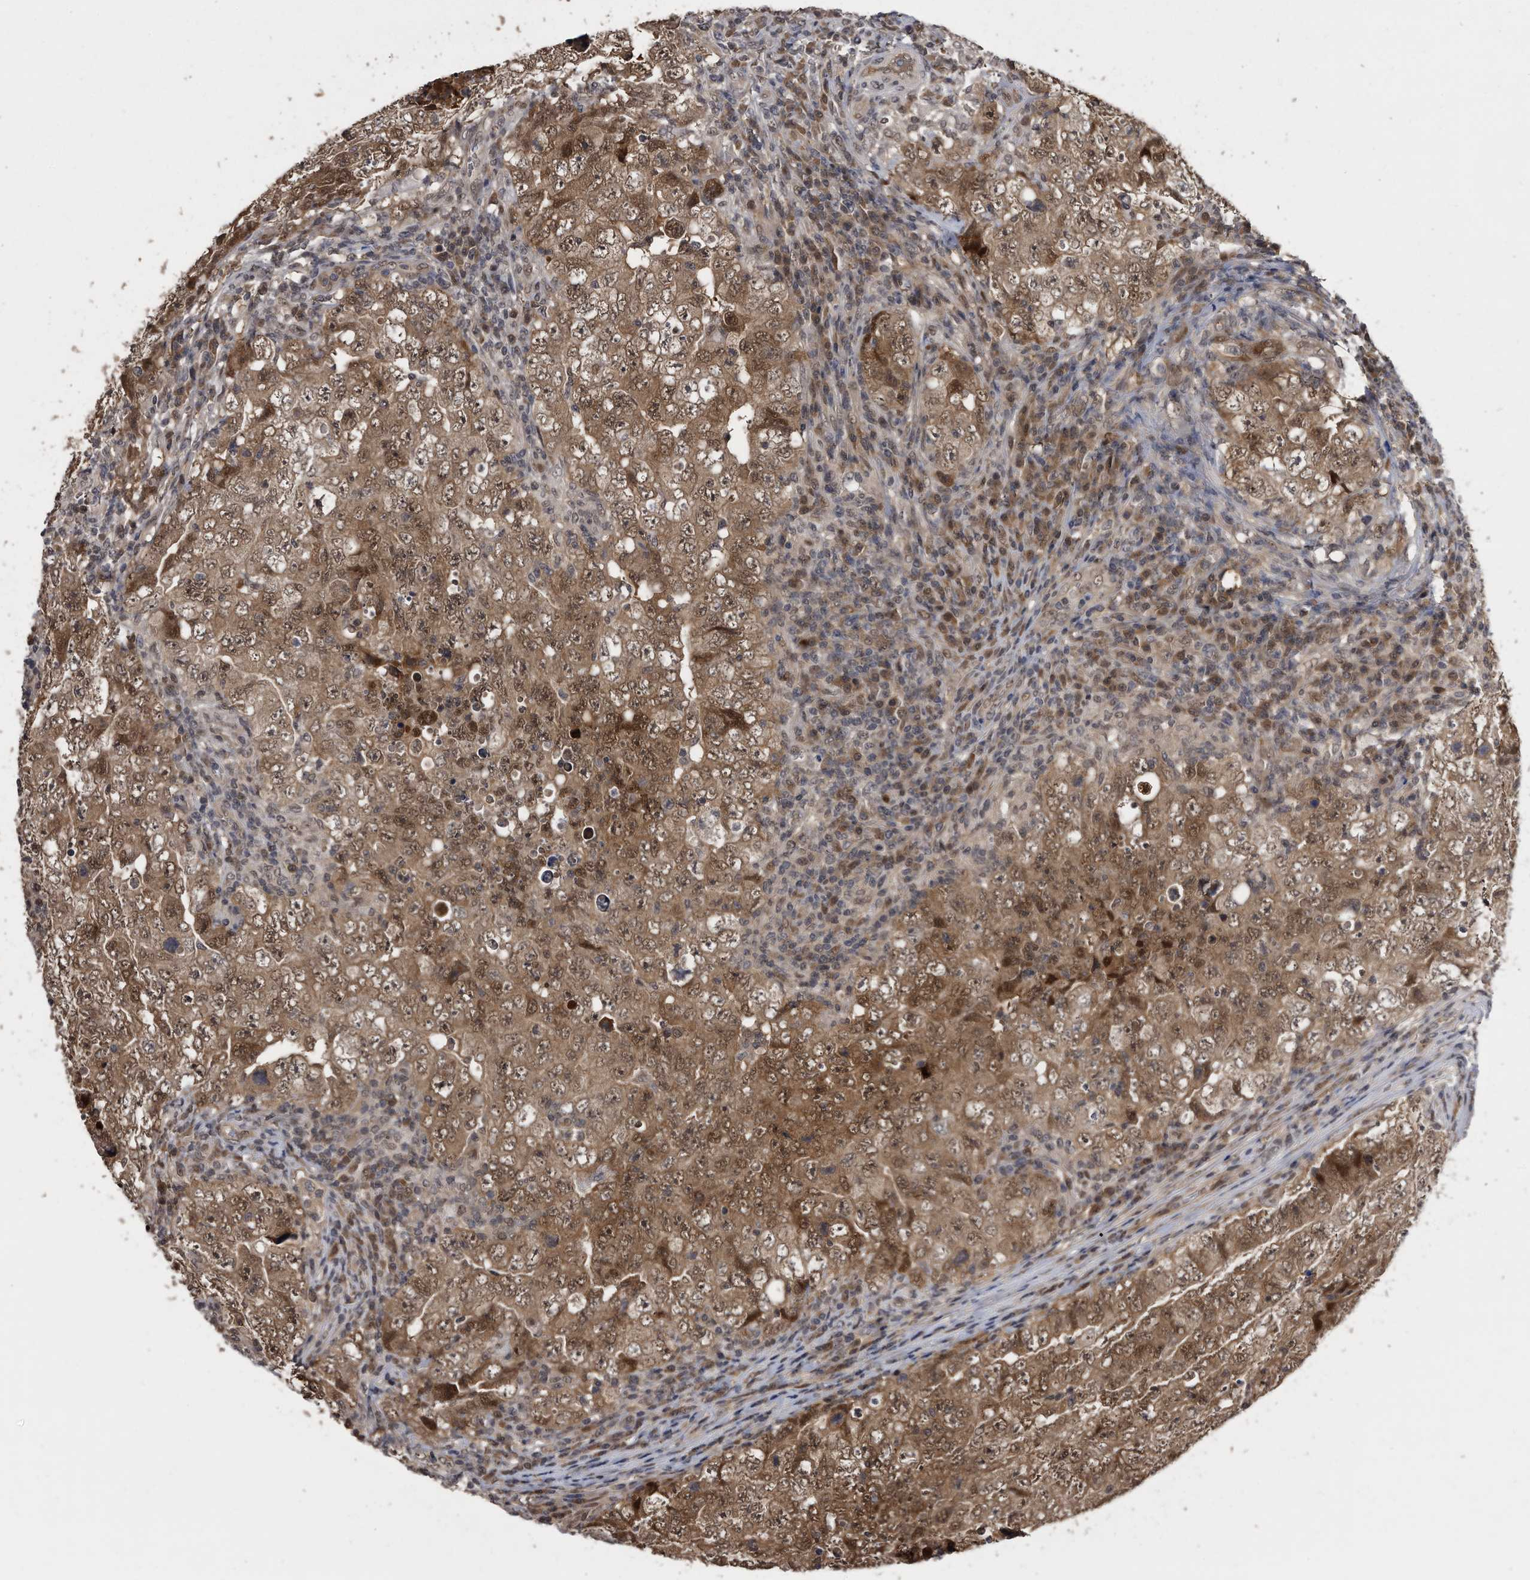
{"staining": {"intensity": "moderate", "quantity": ">75%", "location": "cytoplasmic/membranous,nuclear"}, "tissue": "testis cancer", "cell_type": "Tumor cells", "image_type": "cancer", "snomed": [{"axis": "morphology", "description": "Carcinoma, Embryonal, NOS"}, {"axis": "topography", "description": "Testis"}], "caption": "Testis cancer stained with DAB (3,3'-diaminobenzidine) immunohistochemistry reveals medium levels of moderate cytoplasmic/membranous and nuclear positivity in approximately >75% of tumor cells. (Stains: DAB (3,3'-diaminobenzidine) in brown, nuclei in blue, Microscopy: brightfield microscopy at high magnification).", "gene": "RAD23B", "patient": {"sex": "male", "age": 26}}